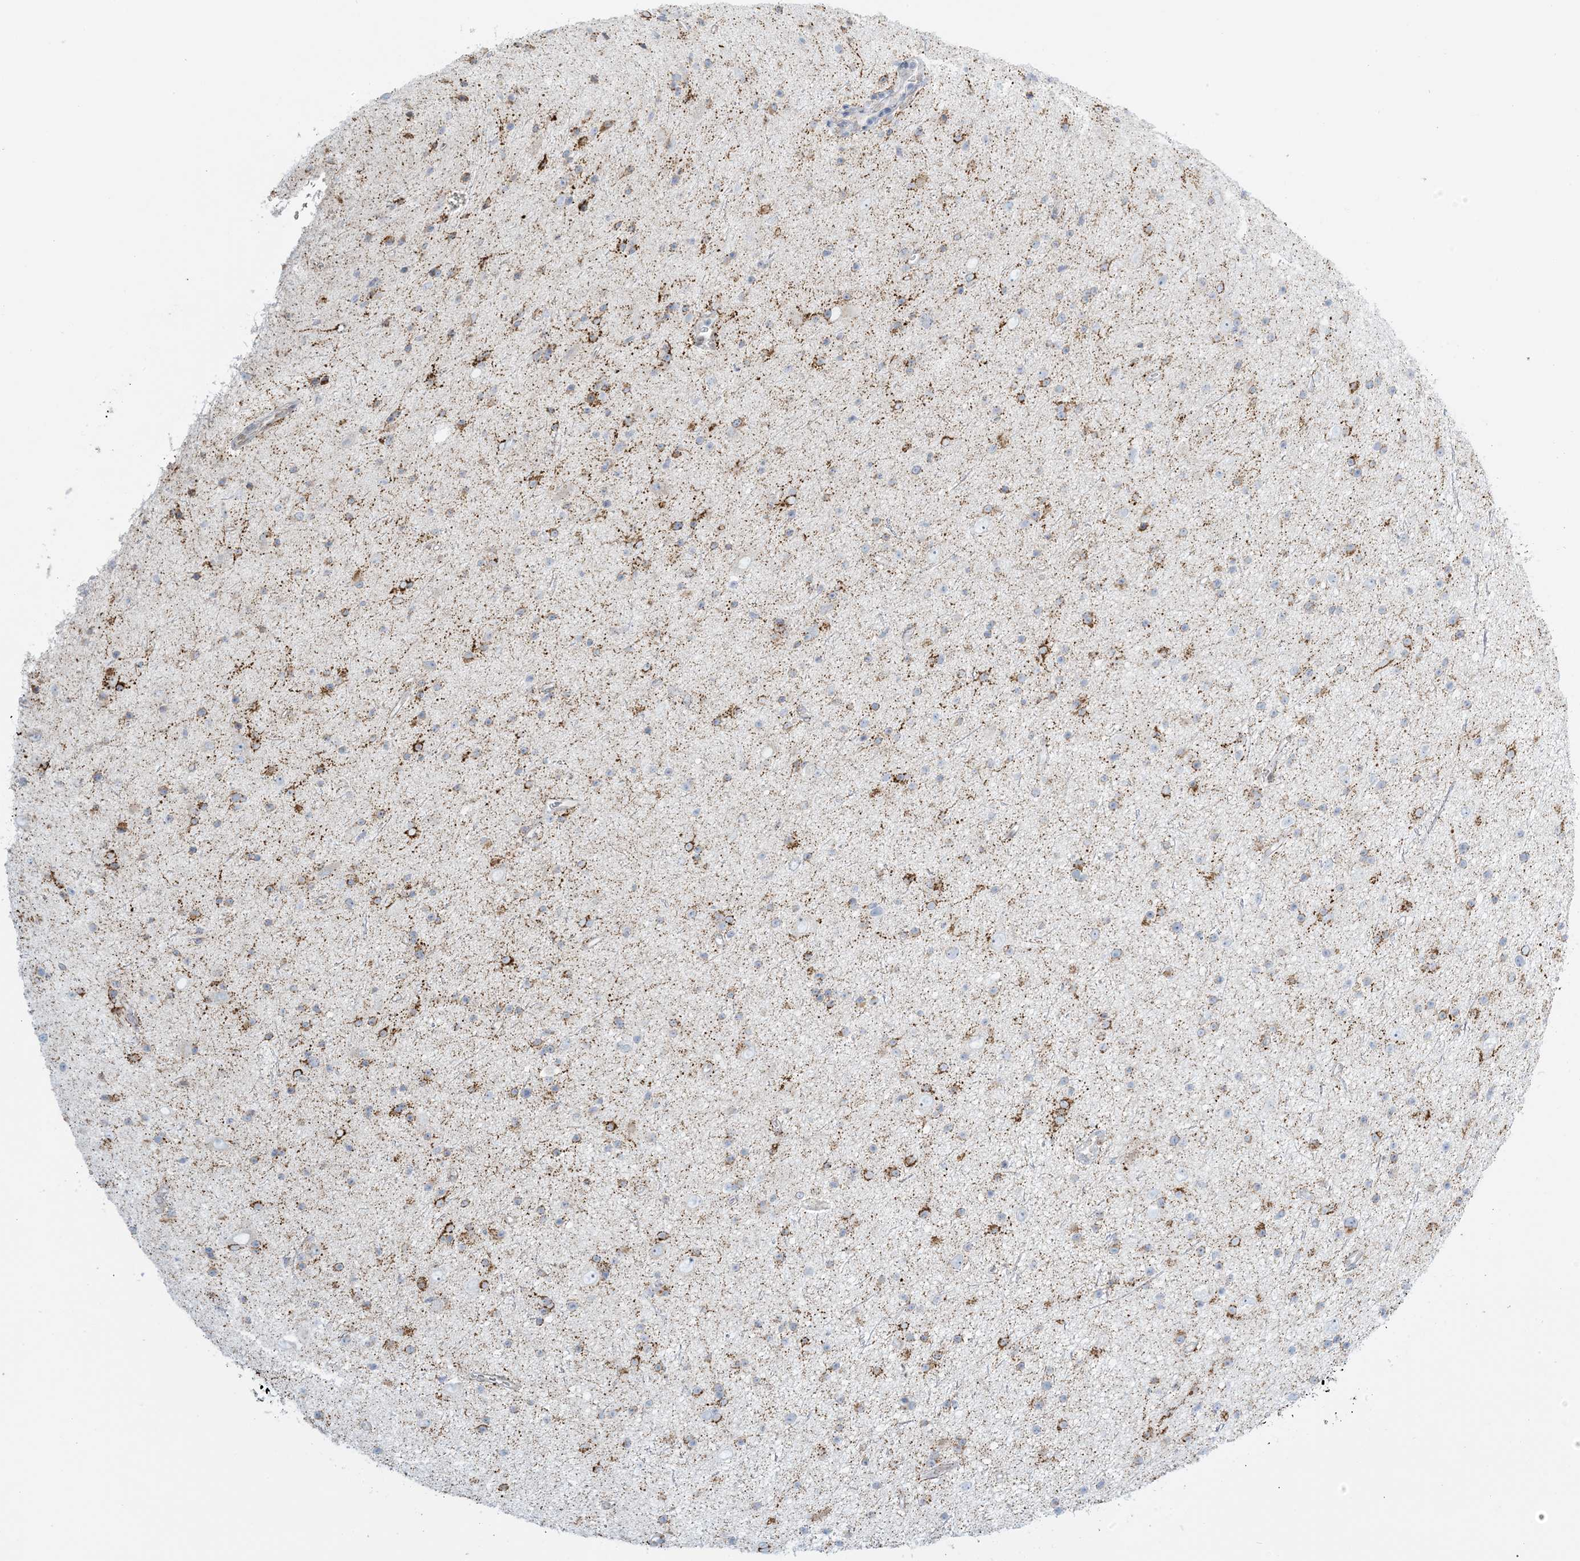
{"staining": {"intensity": "moderate", "quantity": "25%-75%", "location": "cytoplasmic/membranous"}, "tissue": "glioma", "cell_type": "Tumor cells", "image_type": "cancer", "snomed": [{"axis": "morphology", "description": "Glioma, malignant, Low grade"}, {"axis": "topography", "description": "Cerebral cortex"}], "caption": "Glioma was stained to show a protein in brown. There is medium levels of moderate cytoplasmic/membranous expression in about 25%-75% of tumor cells.", "gene": "ZDHHC4", "patient": {"sex": "female", "age": 39}}